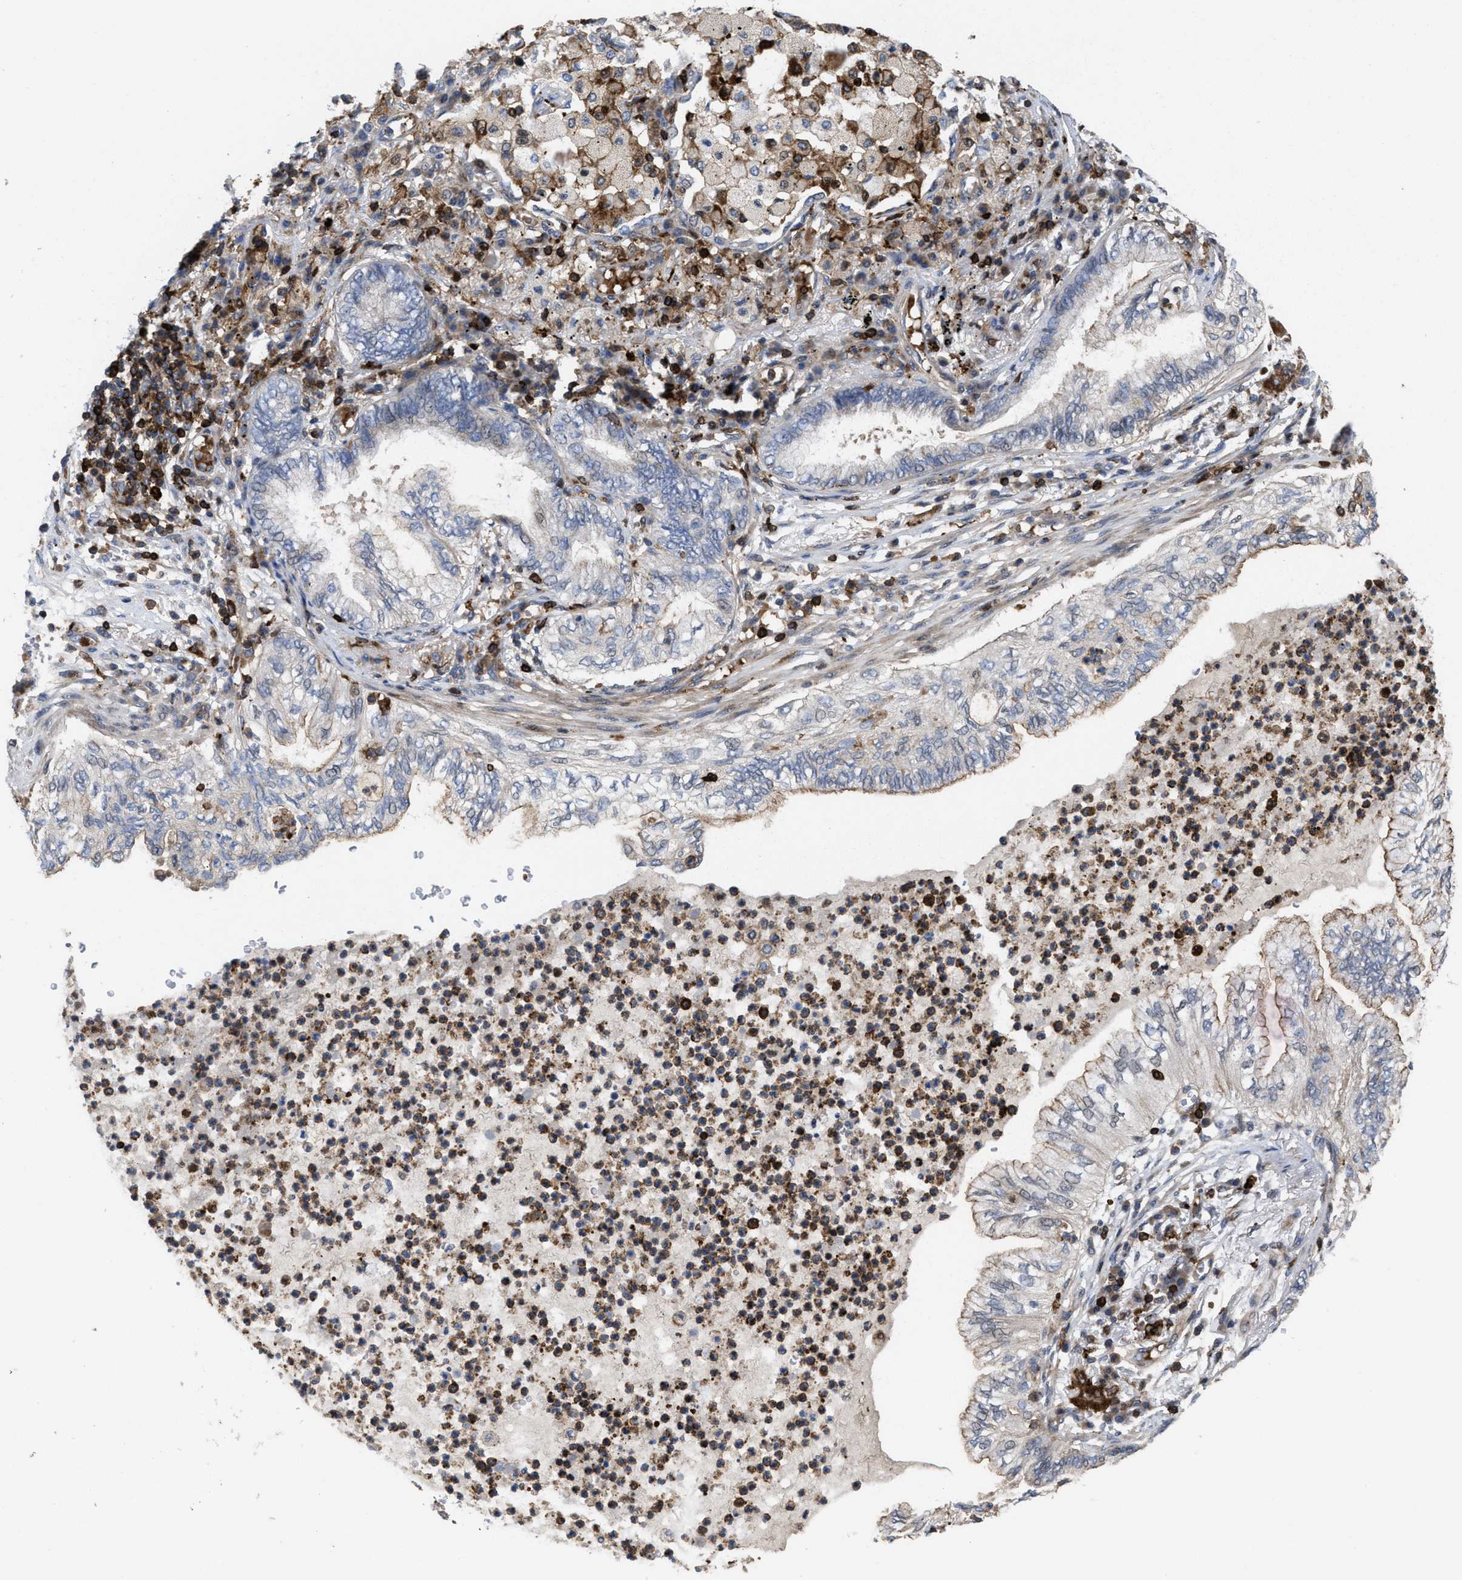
{"staining": {"intensity": "weak", "quantity": "25%-75%", "location": "cytoplasmic/membranous"}, "tissue": "lung cancer", "cell_type": "Tumor cells", "image_type": "cancer", "snomed": [{"axis": "morphology", "description": "Normal tissue, NOS"}, {"axis": "morphology", "description": "Adenocarcinoma, NOS"}, {"axis": "topography", "description": "Bronchus"}, {"axis": "topography", "description": "Lung"}], "caption": "The image reveals a brown stain indicating the presence of a protein in the cytoplasmic/membranous of tumor cells in lung cancer (adenocarcinoma). (DAB IHC, brown staining for protein, blue staining for nuclei).", "gene": "PTPRE", "patient": {"sex": "female", "age": 70}}